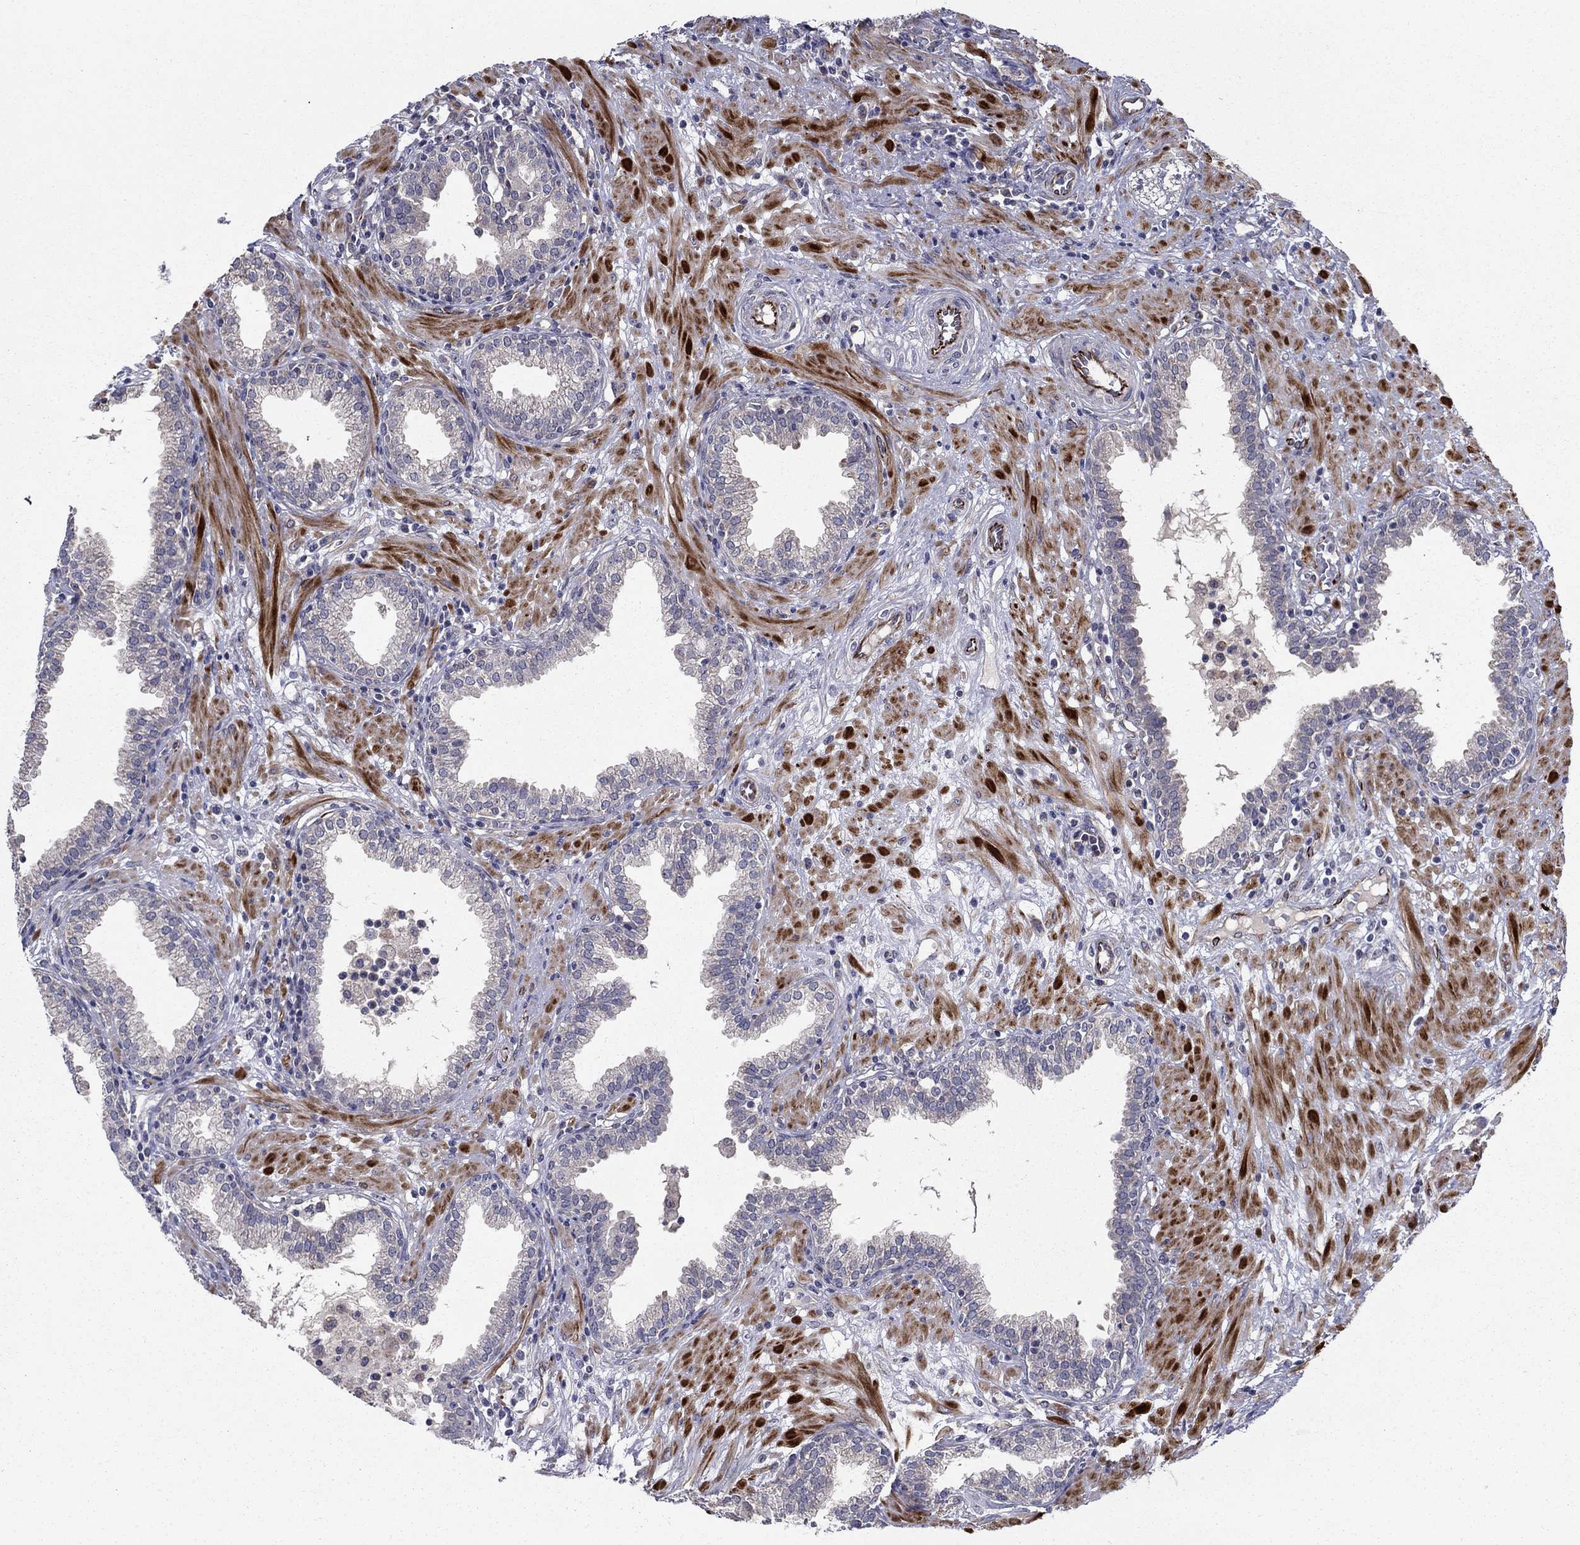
{"staining": {"intensity": "negative", "quantity": "none", "location": "none"}, "tissue": "prostate", "cell_type": "Glandular cells", "image_type": "normal", "snomed": [{"axis": "morphology", "description": "Normal tissue, NOS"}, {"axis": "topography", "description": "Prostate"}], "caption": "The micrograph displays no staining of glandular cells in normal prostate.", "gene": "LACTB2", "patient": {"sex": "male", "age": 64}}